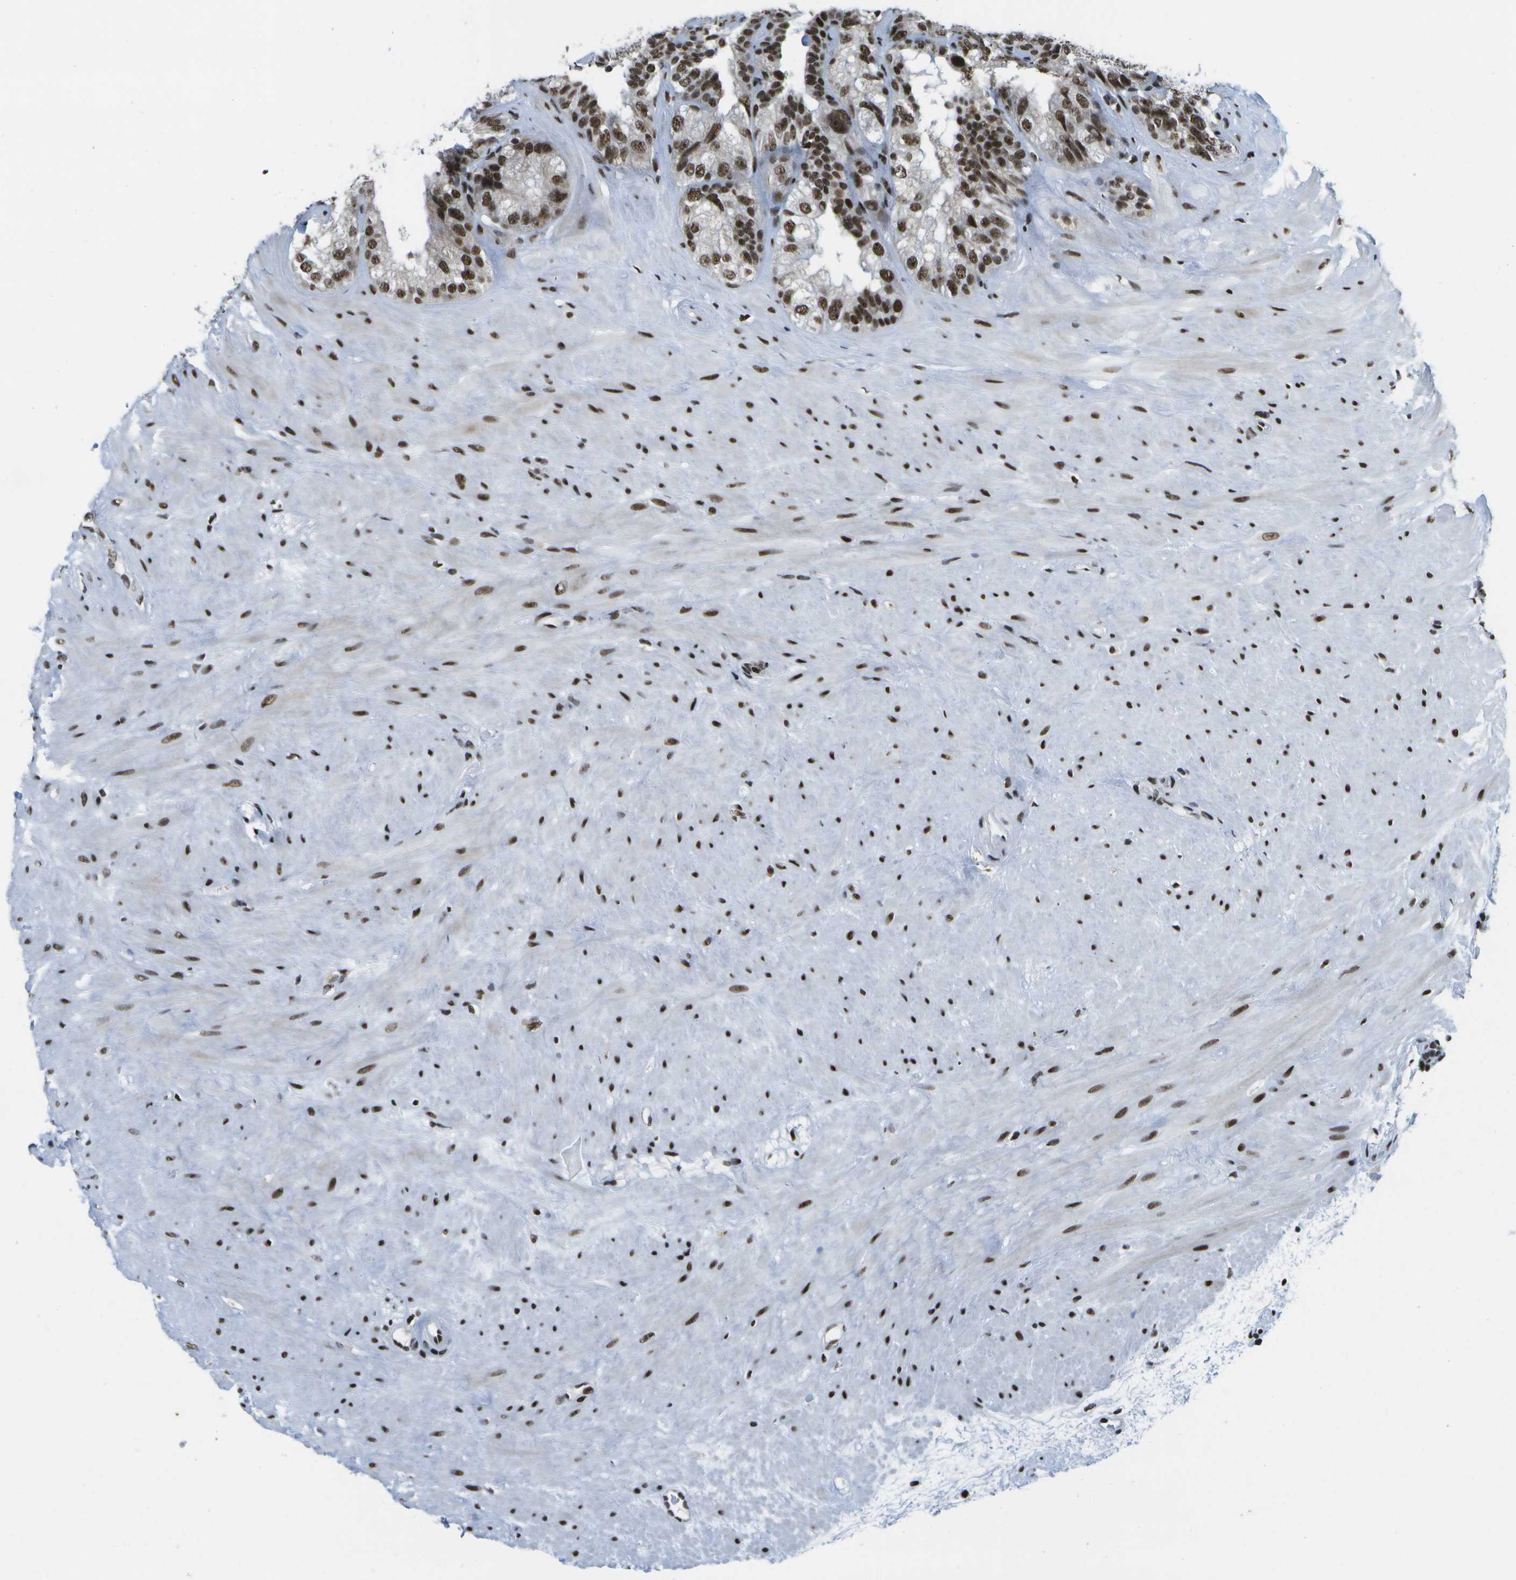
{"staining": {"intensity": "strong", "quantity": ">75%", "location": "nuclear"}, "tissue": "seminal vesicle", "cell_type": "Glandular cells", "image_type": "normal", "snomed": [{"axis": "morphology", "description": "Normal tissue, NOS"}, {"axis": "topography", "description": "Seminal veicle"}], "caption": "Seminal vesicle was stained to show a protein in brown. There is high levels of strong nuclear expression in about >75% of glandular cells.", "gene": "NSRP1", "patient": {"sex": "male", "age": 68}}